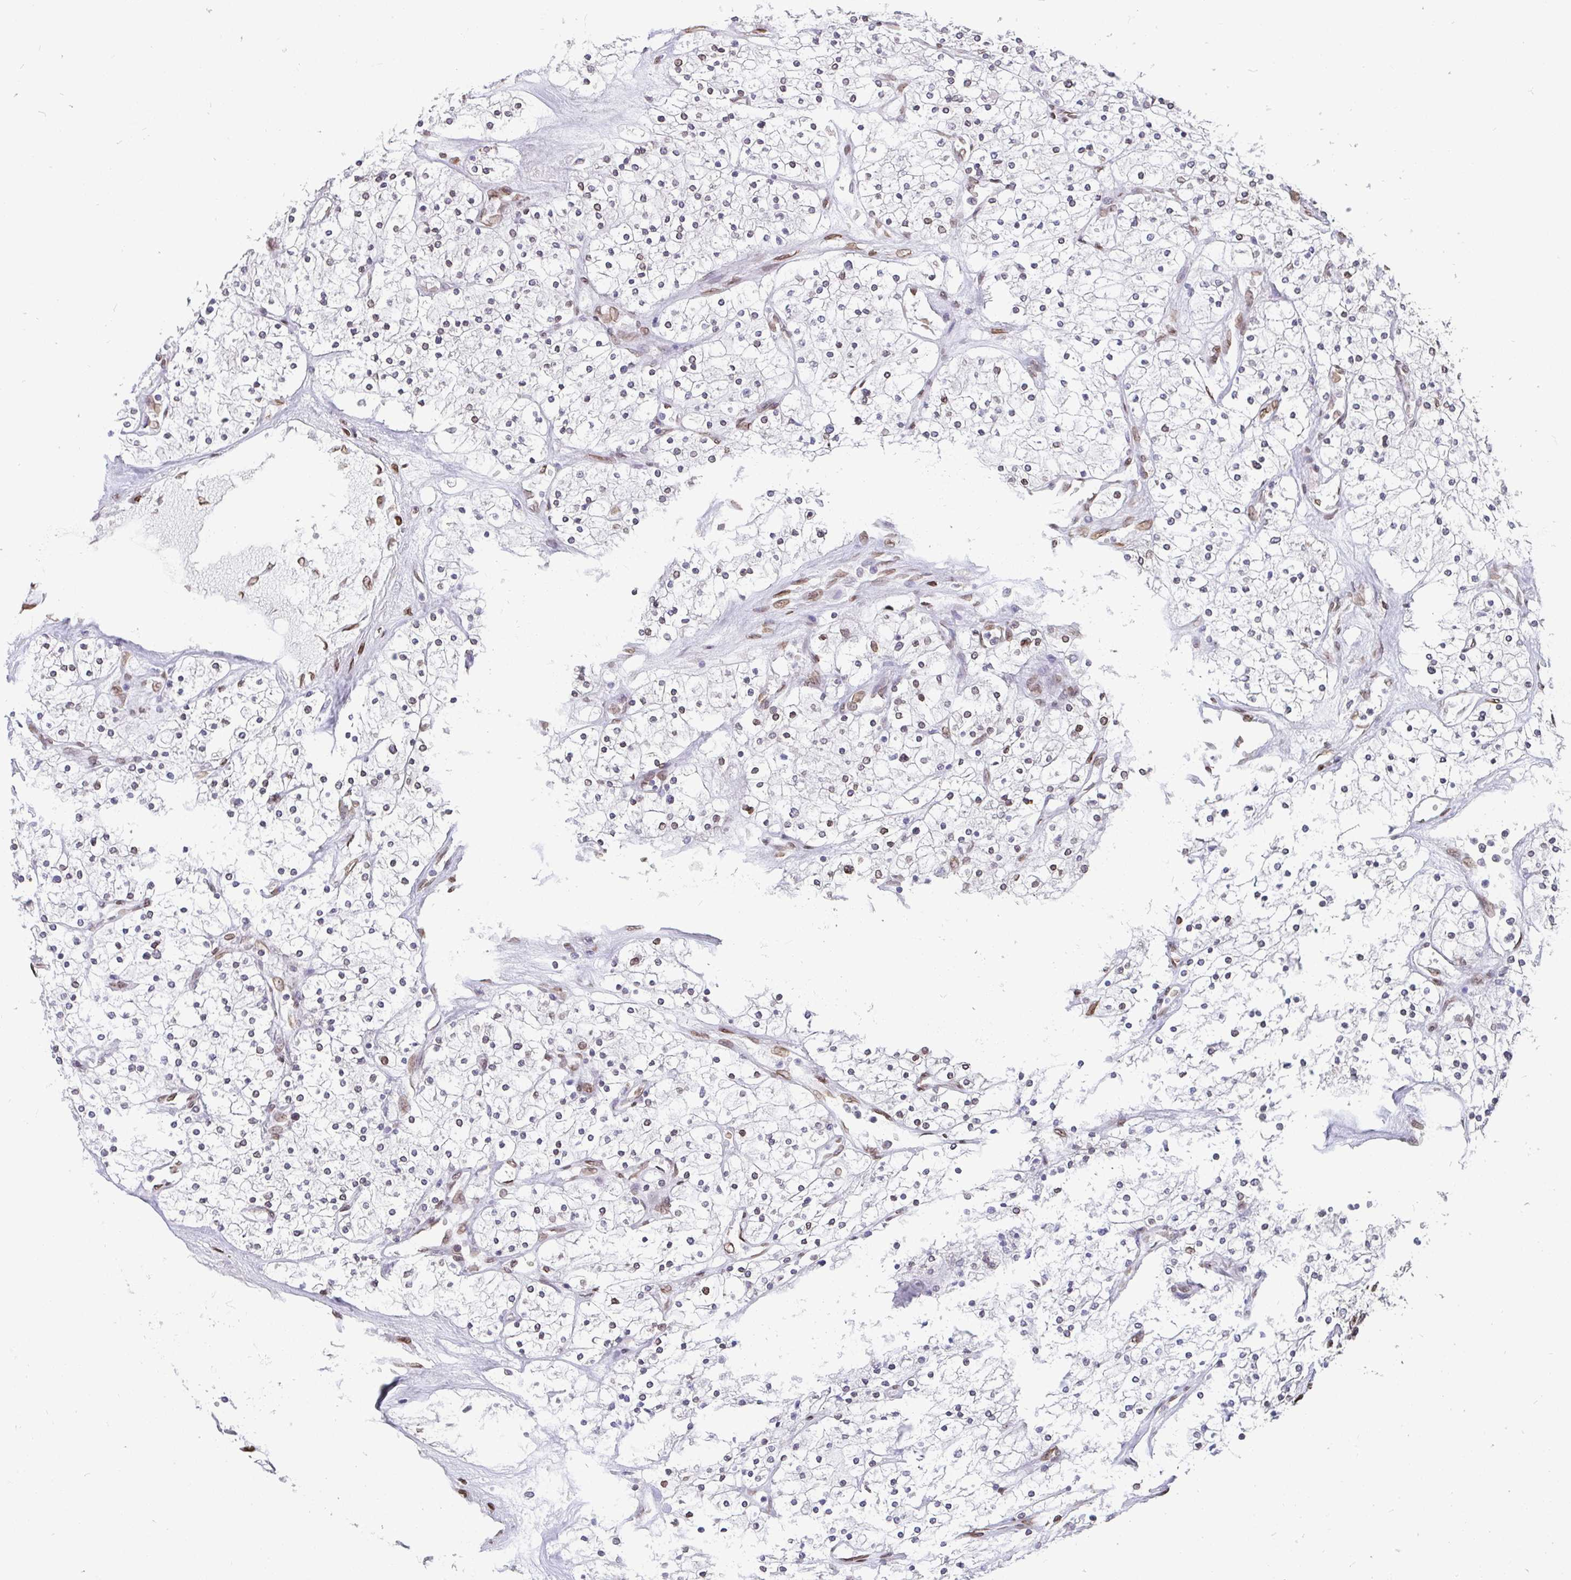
{"staining": {"intensity": "weak", "quantity": "<25%", "location": "nuclear"}, "tissue": "renal cancer", "cell_type": "Tumor cells", "image_type": "cancer", "snomed": [{"axis": "morphology", "description": "Adenocarcinoma, NOS"}, {"axis": "topography", "description": "Kidney"}], "caption": "Renal cancer was stained to show a protein in brown. There is no significant staining in tumor cells.", "gene": "EMD", "patient": {"sex": "male", "age": 80}}